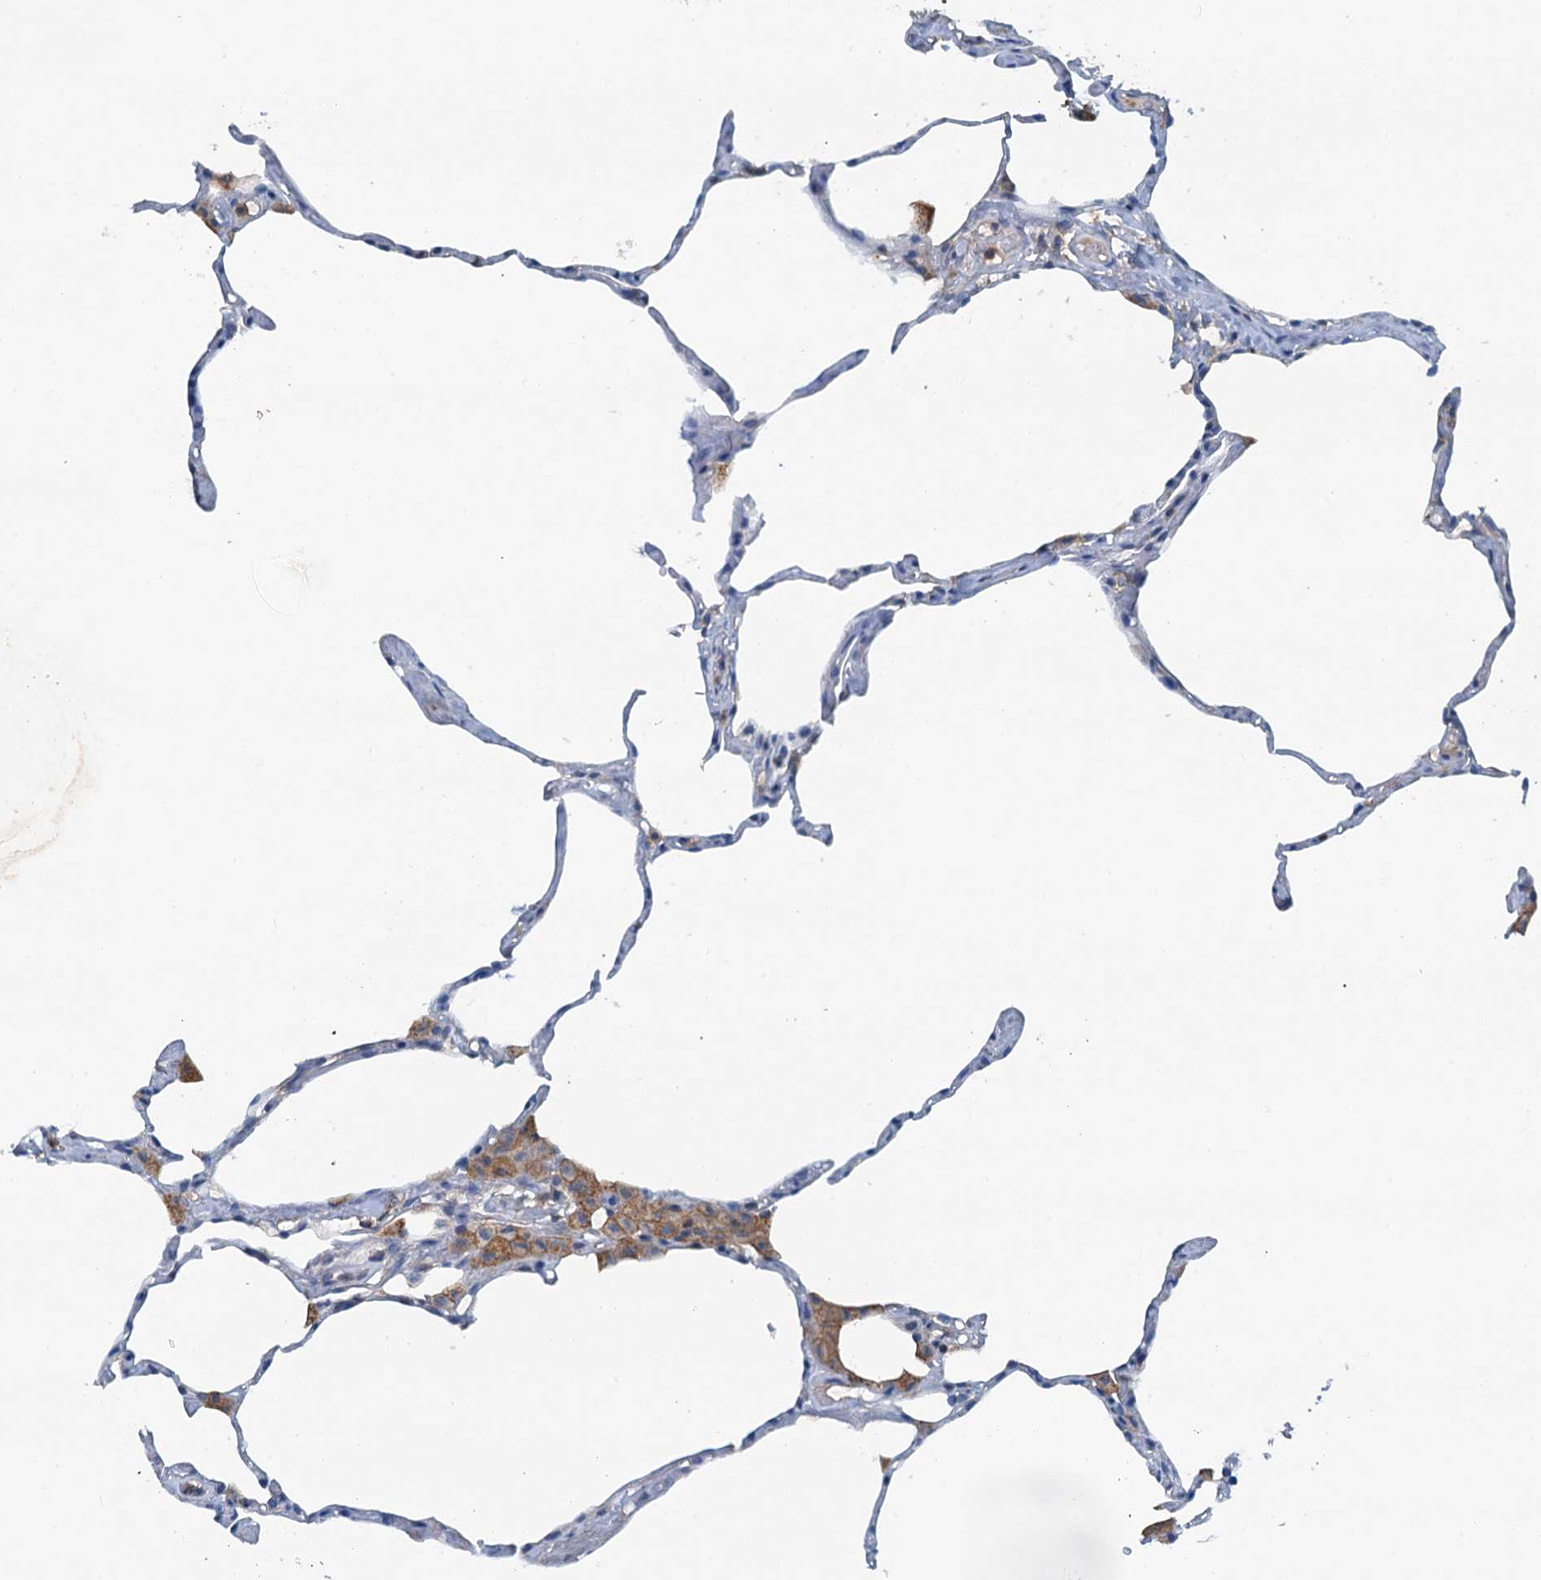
{"staining": {"intensity": "negative", "quantity": "none", "location": "none"}, "tissue": "lung", "cell_type": "Alveolar cells", "image_type": "normal", "snomed": [{"axis": "morphology", "description": "Normal tissue, NOS"}, {"axis": "topography", "description": "Lung"}], "caption": "Photomicrograph shows no significant protein expression in alveolar cells of unremarkable lung. (Stains: DAB (3,3'-diaminobenzidine) immunohistochemistry with hematoxylin counter stain, Microscopy: brightfield microscopy at high magnification).", "gene": "THAP10", "patient": {"sex": "male", "age": 65}}